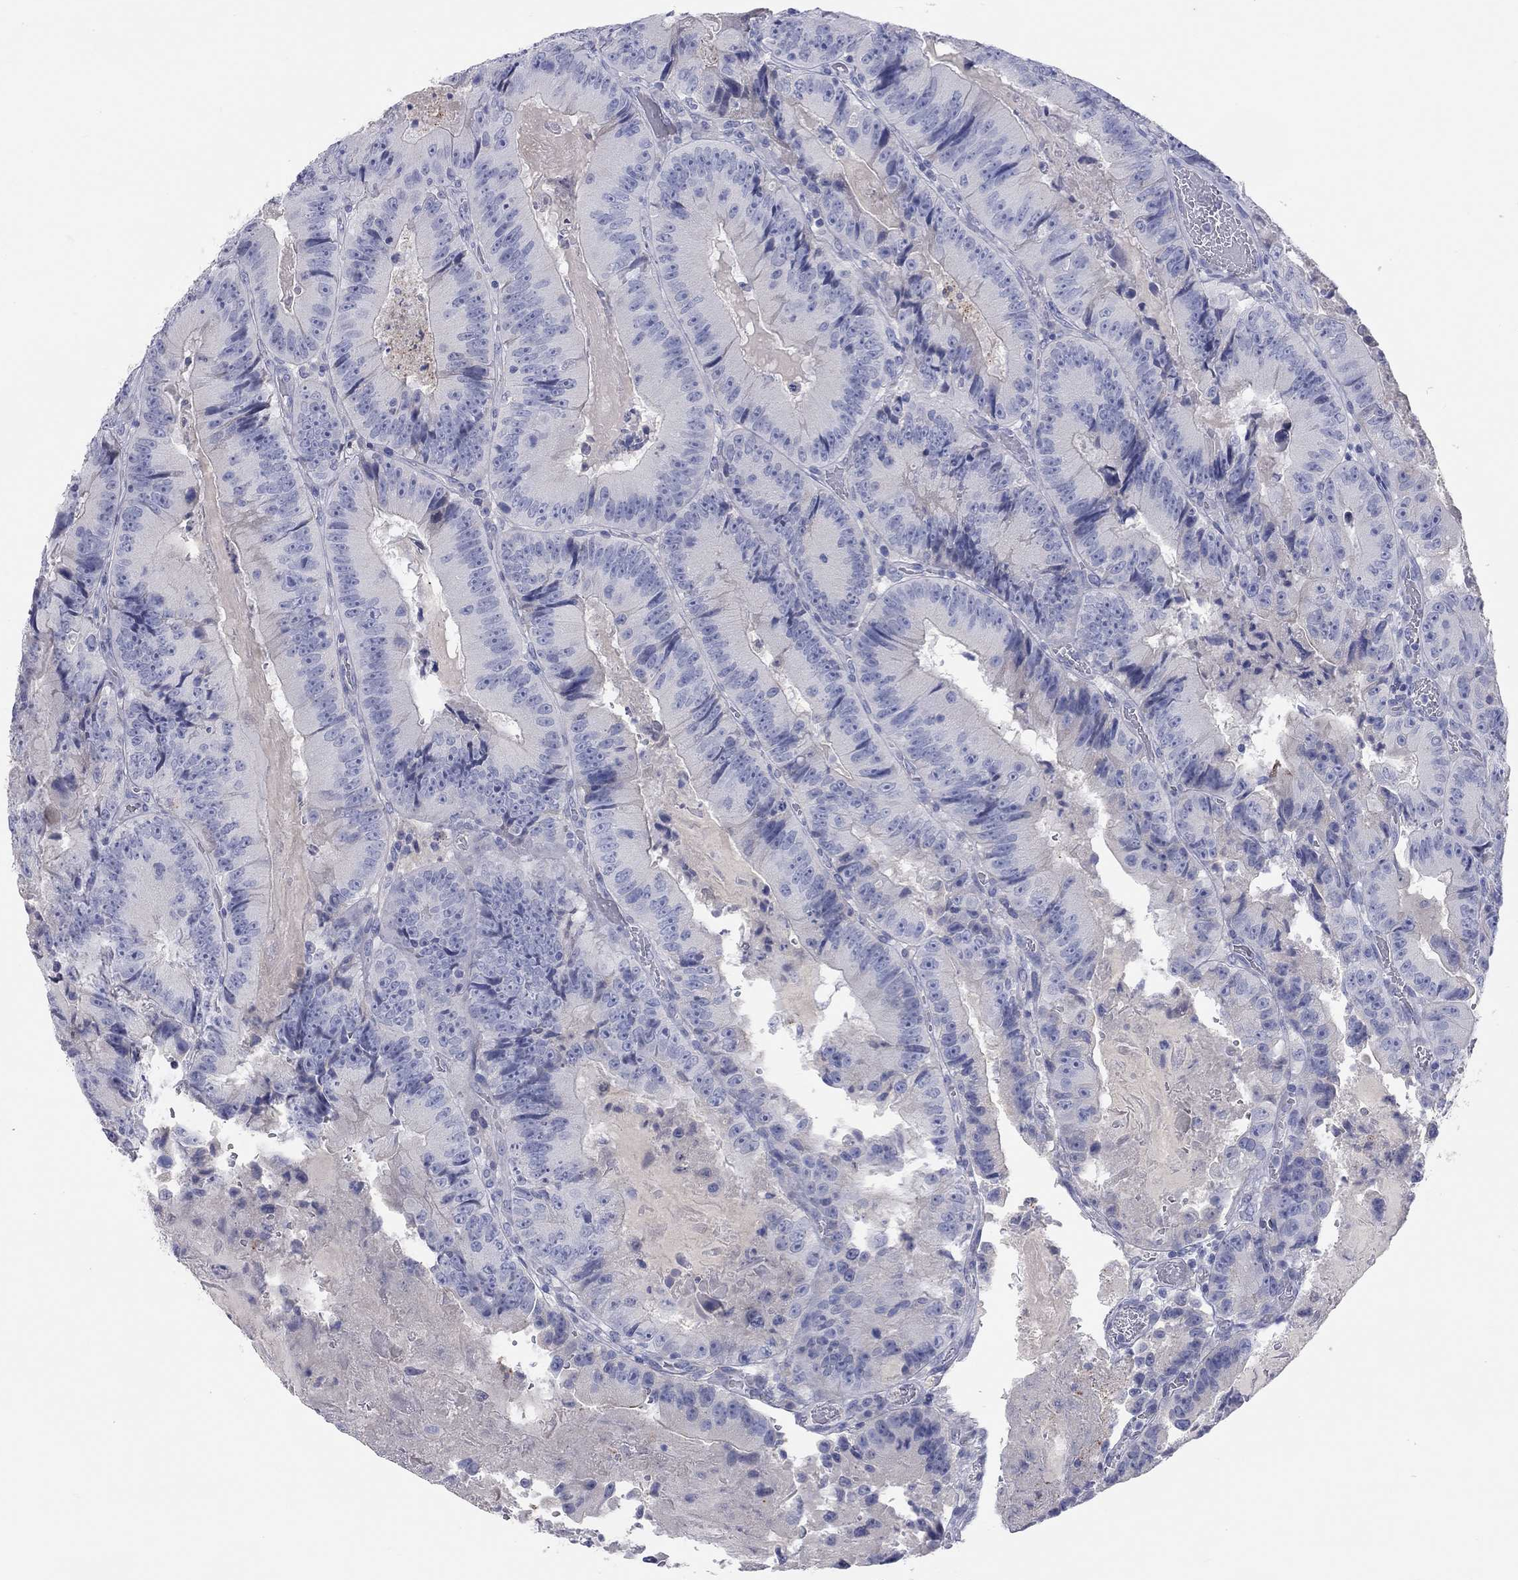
{"staining": {"intensity": "negative", "quantity": "none", "location": "none"}, "tissue": "colorectal cancer", "cell_type": "Tumor cells", "image_type": "cancer", "snomed": [{"axis": "morphology", "description": "Adenocarcinoma, NOS"}, {"axis": "topography", "description": "Colon"}], "caption": "Immunohistochemical staining of human adenocarcinoma (colorectal) reveals no significant staining in tumor cells.", "gene": "ST7L", "patient": {"sex": "female", "age": 86}}